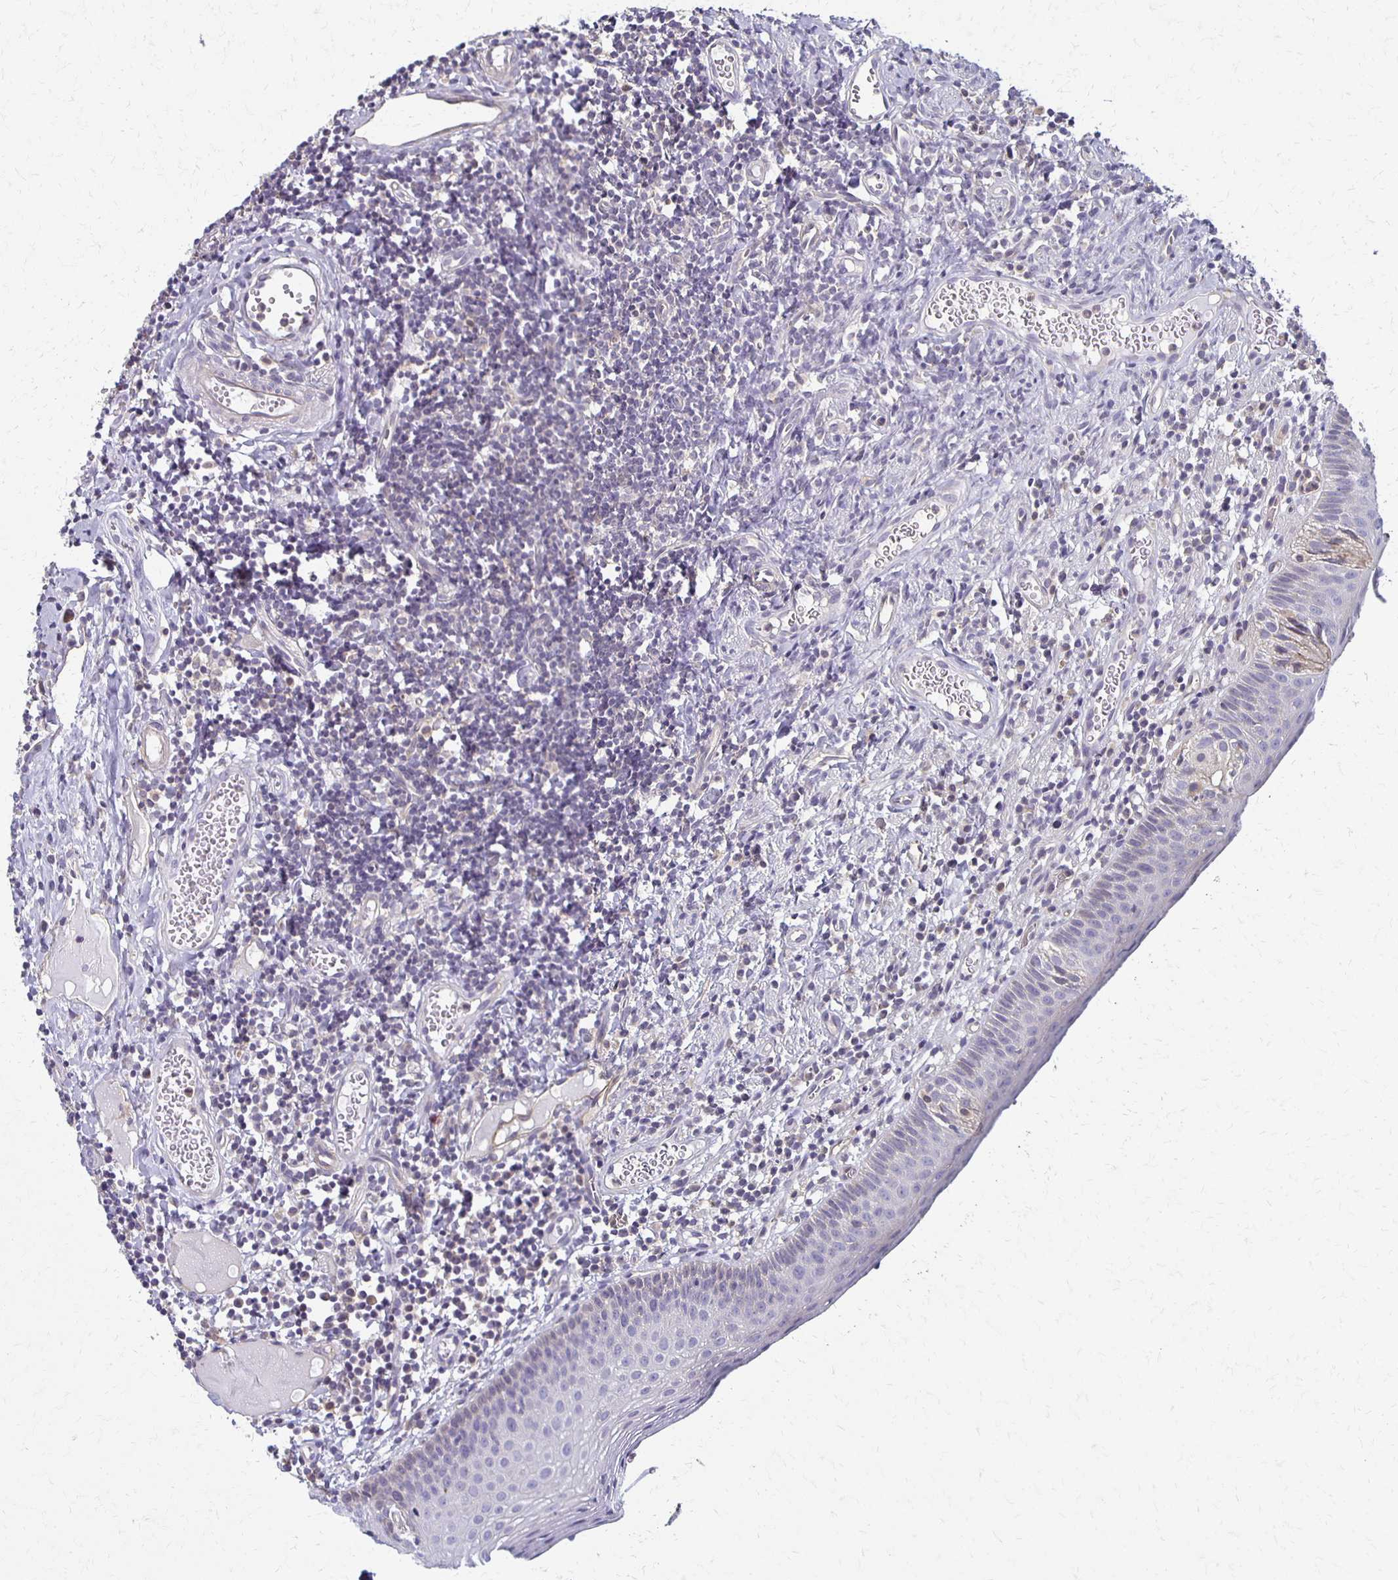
{"staining": {"intensity": "negative", "quantity": "none", "location": "none"}, "tissue": "oral mucosa", "cell_type": "Squamous epithelial cells", "image_type": "normal", "snomed": [{"axis": "morphology", "description": "Normal tissue, NOS"}, {"axis": "morphology", "description": "Squamous cell carcinoma, NOS"}, {"axis": "topography", "description": "Oral tissue"}, {"axis": "topography", "description": "Head-Neck"}], "caption": "The photomicrograph shows no staining of squamous epithelial cells in normal oral mucosa. The staining is performed using DAB brown chromogen with nuclei counter-stained in using hematoxylin.", "gene": "GPX4", "patient": {"sex": "male", "age": 58}}